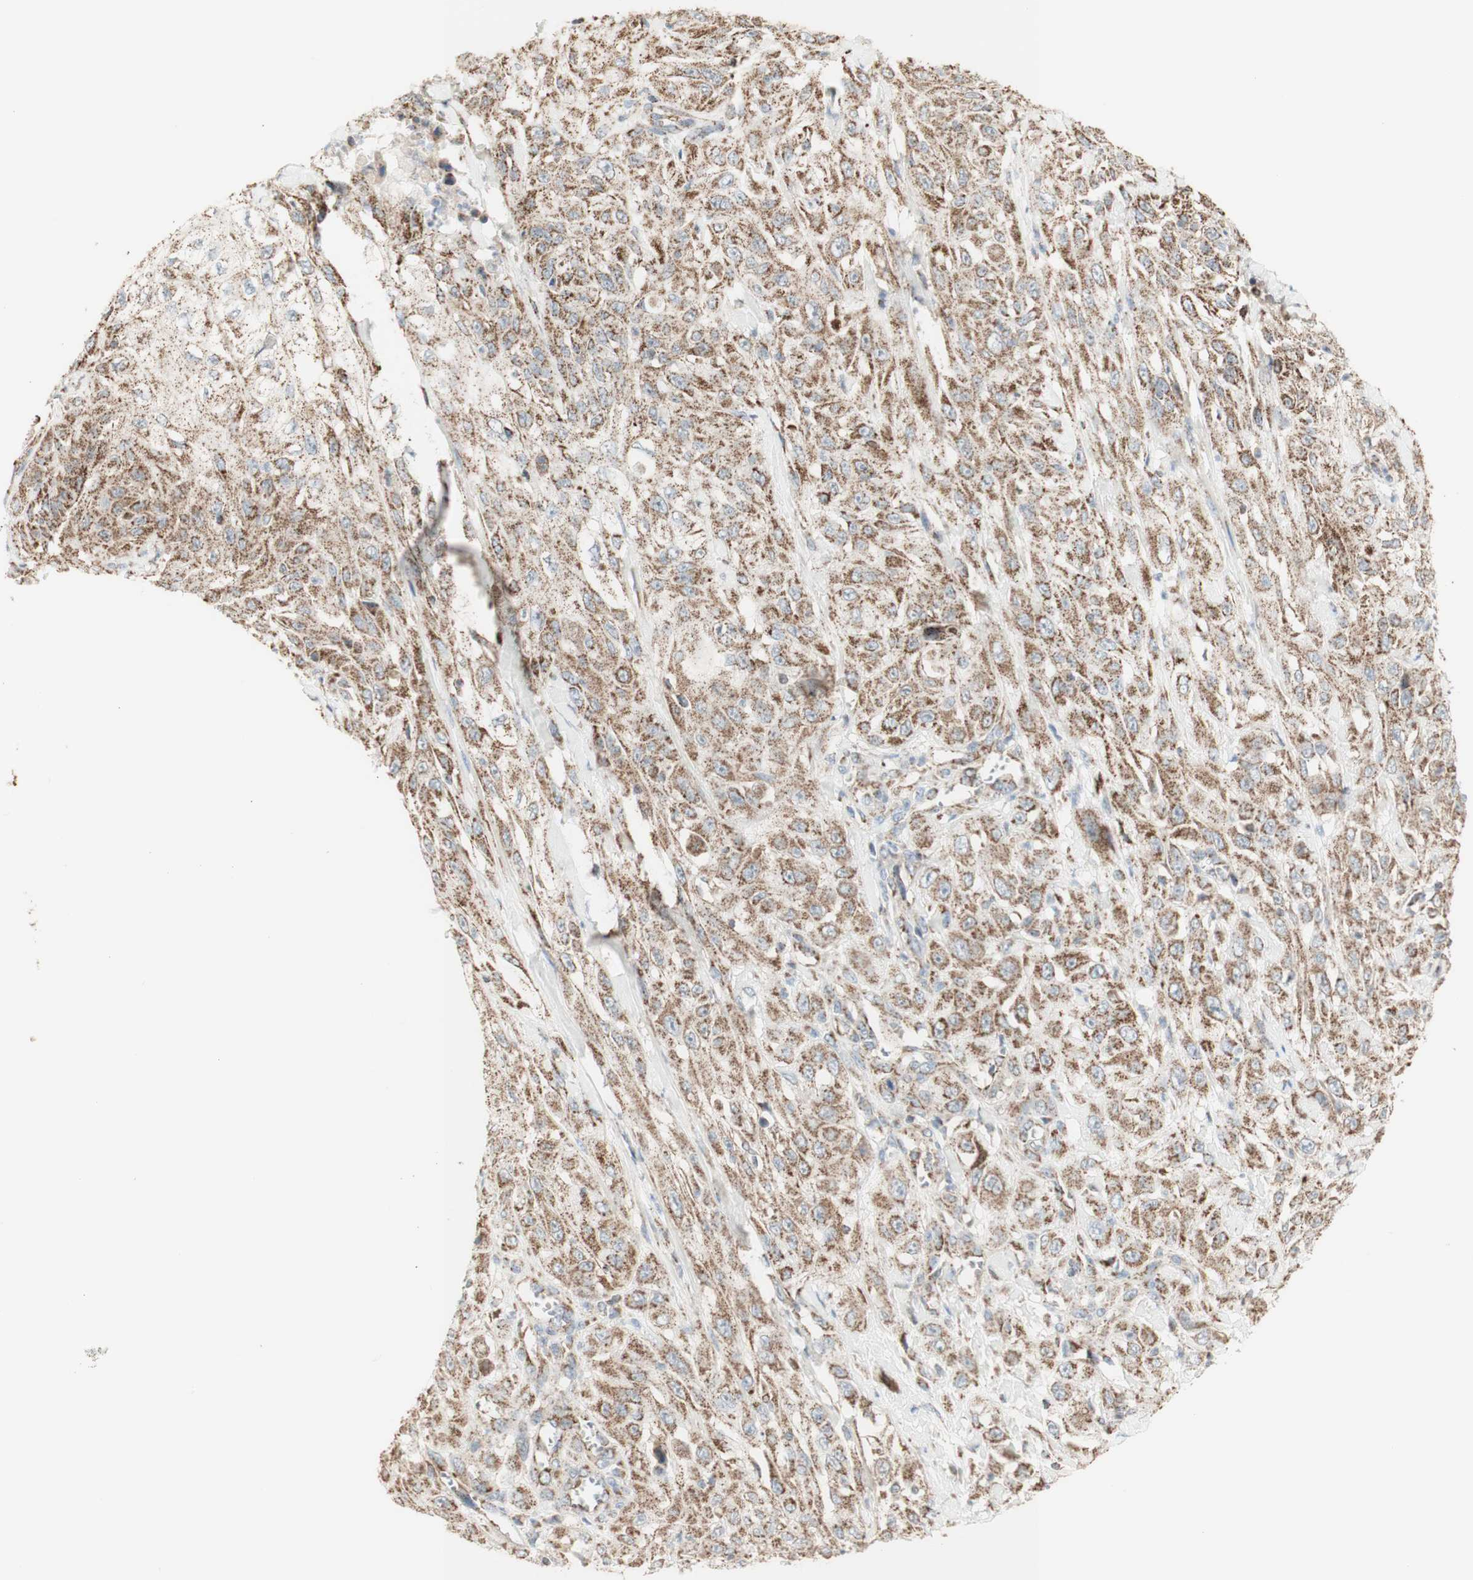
{"staining": {"intensity": "weak", "quantity": ">75%", "location": "cytoplasmic/membranous"}, "tissue": "skin cancer", "cell_type": "Tumor cells", "image_type": "cancer", "snomed": [{"axis": "morphology", "description": "Squamous cell carcinoma, NOS"}, {"axis": "morphology", "description": "Squamous cell carcinoma, metastatic, NOS"}, {"axis": "topography", "description": "Skin"}, {"axis": "topography", "description": "Lymph node"}], "caption": "Protein staining of skin cancer (metastatic squamous cell carcinoma) tissue reveals weak cytoplasmic/membranous staining in about >75% of tumor cells.", "gene": "LETM1", "patient": {"sex": "male", "age": 75}}